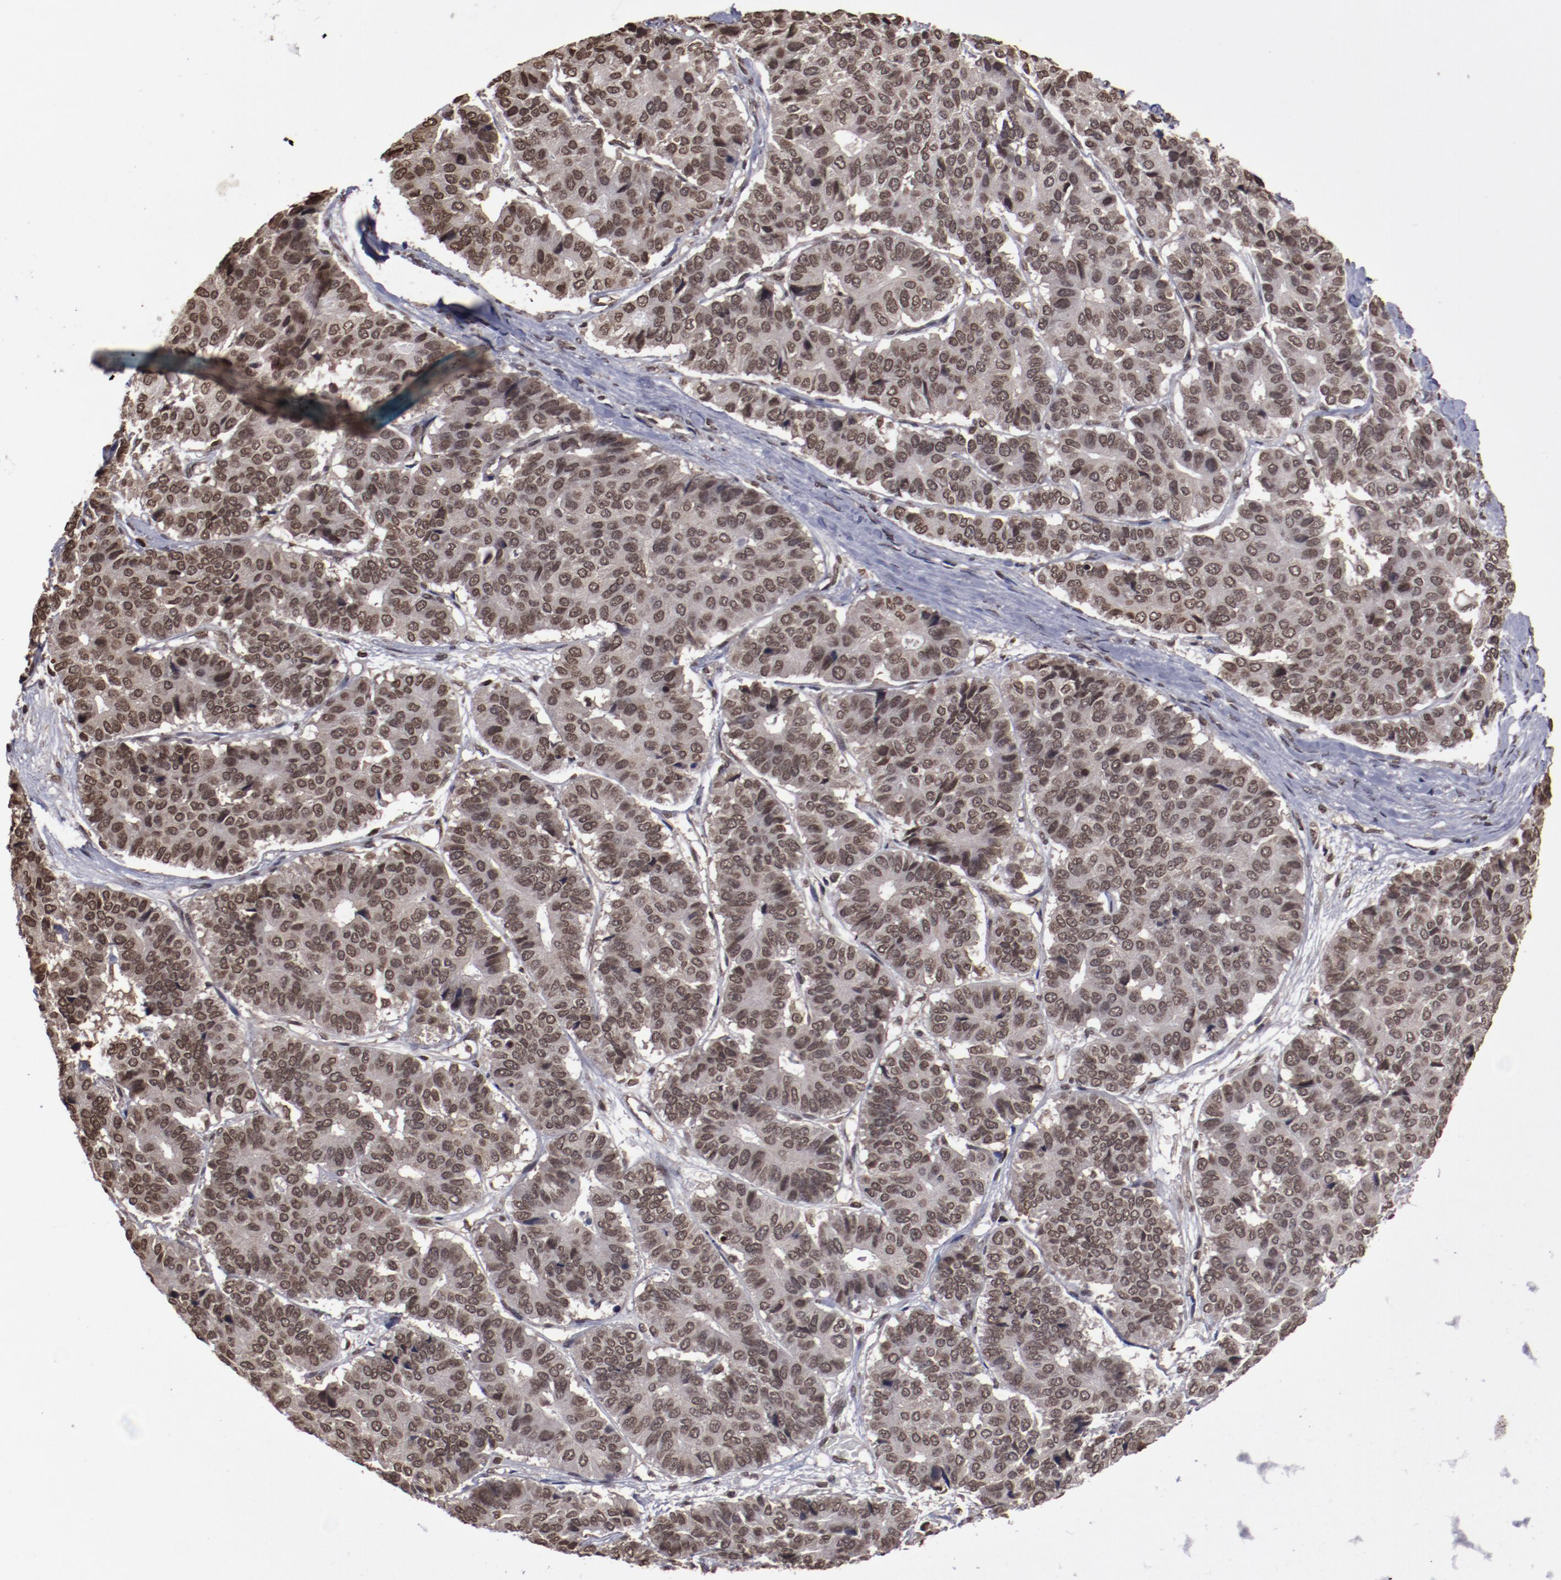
{"staining": {"intensity": "moderate", "quantity": ">75%", "location": "nuclear"}, "tissue": "pancreatic cancer", "cell_type": "Tumor cells", "image_type": "cancer", "snomed": [{"axis": "morphology", "description": "Adenocarcinoma, NOS"}, {"axis": "topography", "description": "Pancreas"}], "caption": "Human pancreatic cancer stained with a brown dye shows moderate nuclear positive expression in approximately >75% of tumor cells.", "gene": "AKT1", "patient": {"sex": "male", "age": 50}}